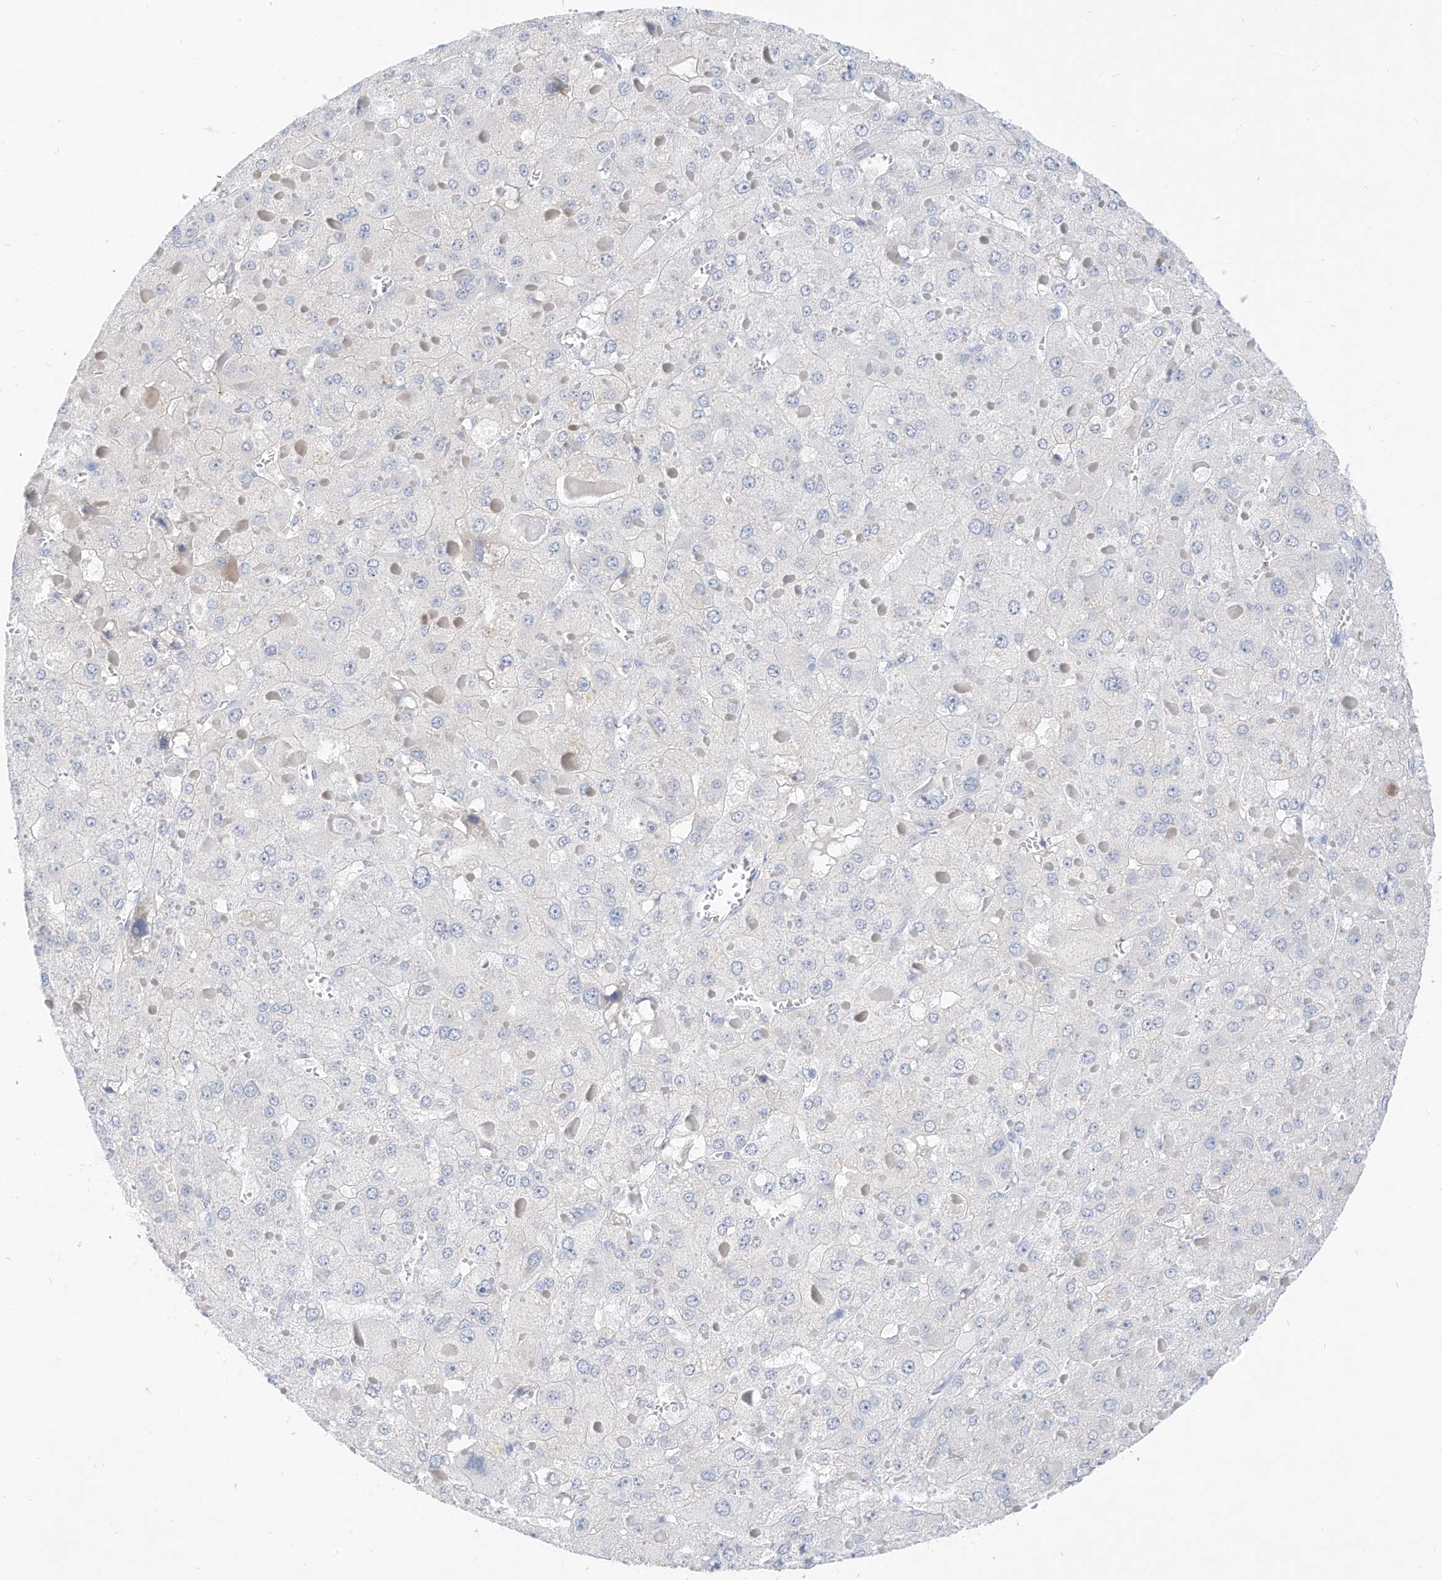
{"staining": {"intensity": "negative", "quantity": "none", "location": "none"}, "tissue": "liver cancer", "cell_type": "Tumor cells", "image_type": "cancer", "snomed": [{"axis": "morphology", "description": "Carcinoma, Hepatocellular, NOS"}, {"axis": "topography", "description": "Liver"}], "caption": "This photomicrograph is of hepatocellular carcinoma (liver) stained with immunohistochemistry (IHC) to label a protein in brown with the nuclei are counter-stained blue. There is no expression in tumor cells.", "gene": "SPOCD1", "patient": {"sex": "female", "age": 73}}